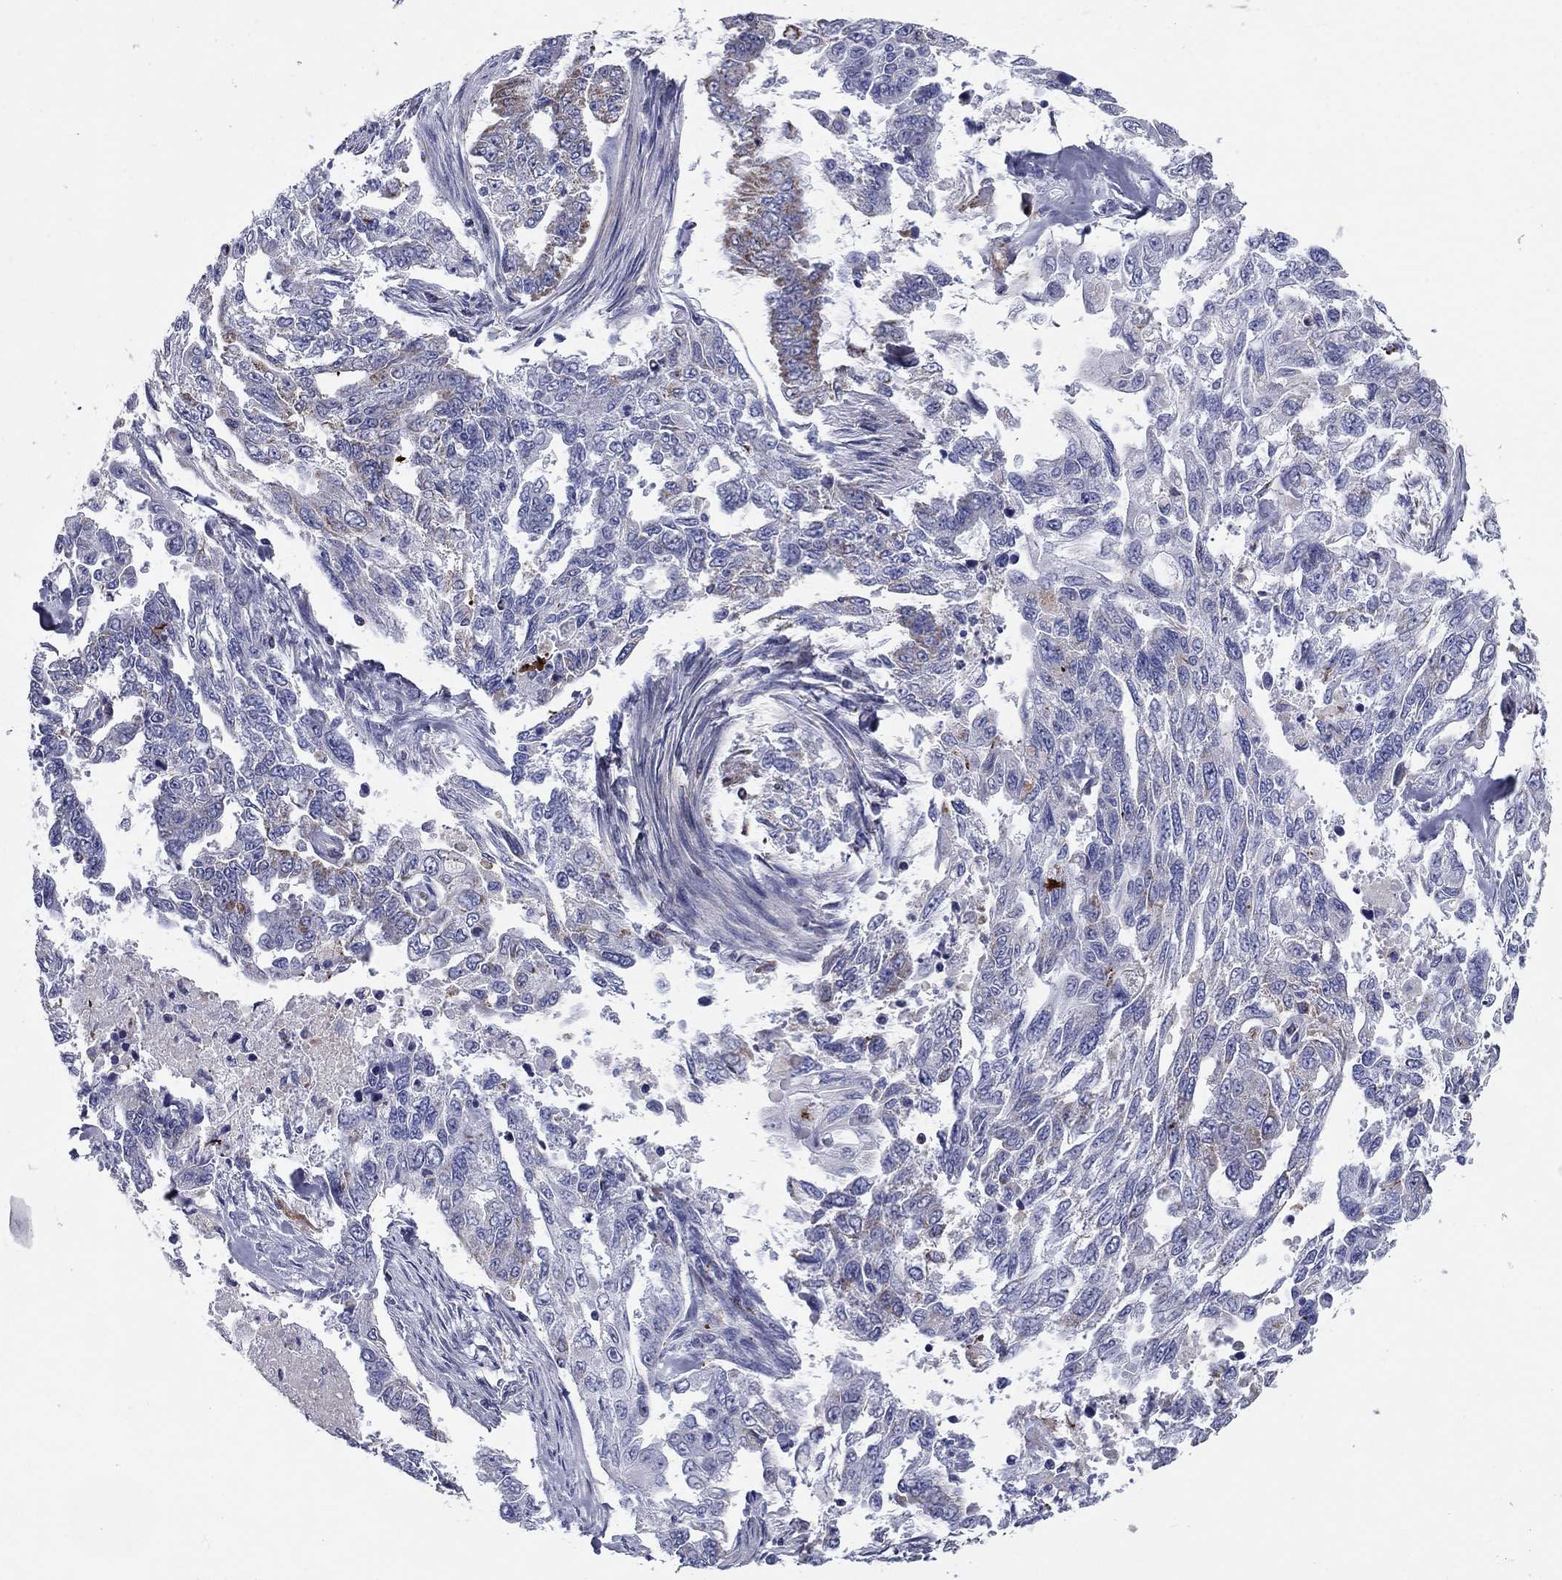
{"staining": {"intensity": "weak", "quantity": "<25%", "location": "cytoplasmic/membranous"}, "tissue": "endometrial cancer", "cell_type": "Tumor cells", "image_type": "cancer", "snomed": [{"axis": "morphology", "description": "Adenocarcinoma, NOS"}, {"axis": "topography", "description": "Uterus"}], "caption": "An image of human endometrial cancer is negative for staining in tumor cells.", "gene": "NDUFA4L2", "patient": {"sex": "female", "age": 59}}